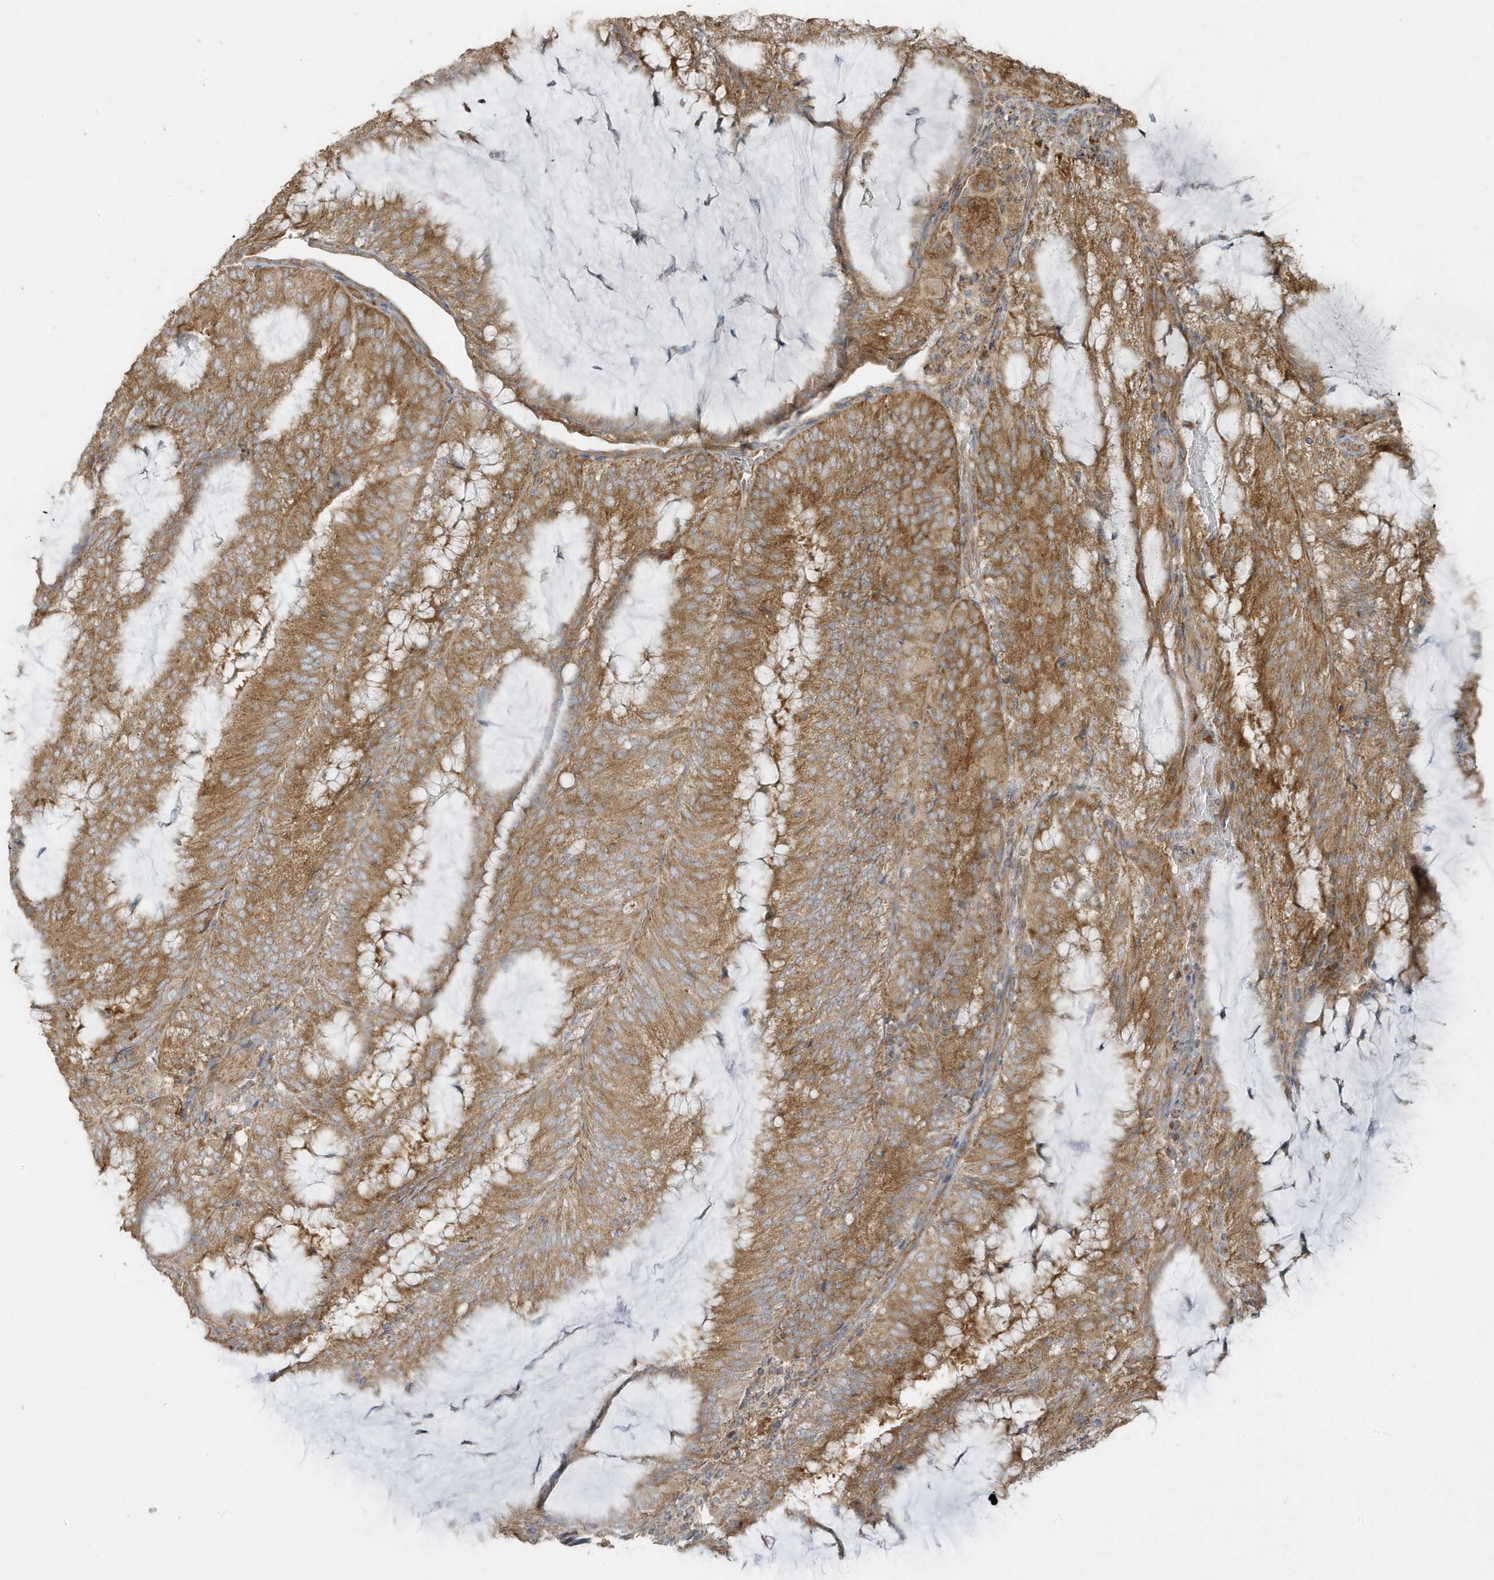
{"staining": {"intensity": "moderate", "quantity": ">75%", "location": "cytoplasmic/membranous"}, "tissue": "endometrial cancer", "cell_type": "Tumor cells", "image_type": "cancer", "snomed": [{"axis": "morphology", "description": "Adenocarcinoma, NOS"}, {"axis": "topography", "description": "Endometrium"}], "caption": "This histopathology image displays endometrial cancer (adenocarcinoma) stained with immunohistochemistry to label a protein in brown. The cytoplasmic/membranous of tumor cells show moderate positivity for the protein. Nuclei are counter-stained blue.", "gene": "GOLGA4", "patient": {"sex": "female", "age": 81}}